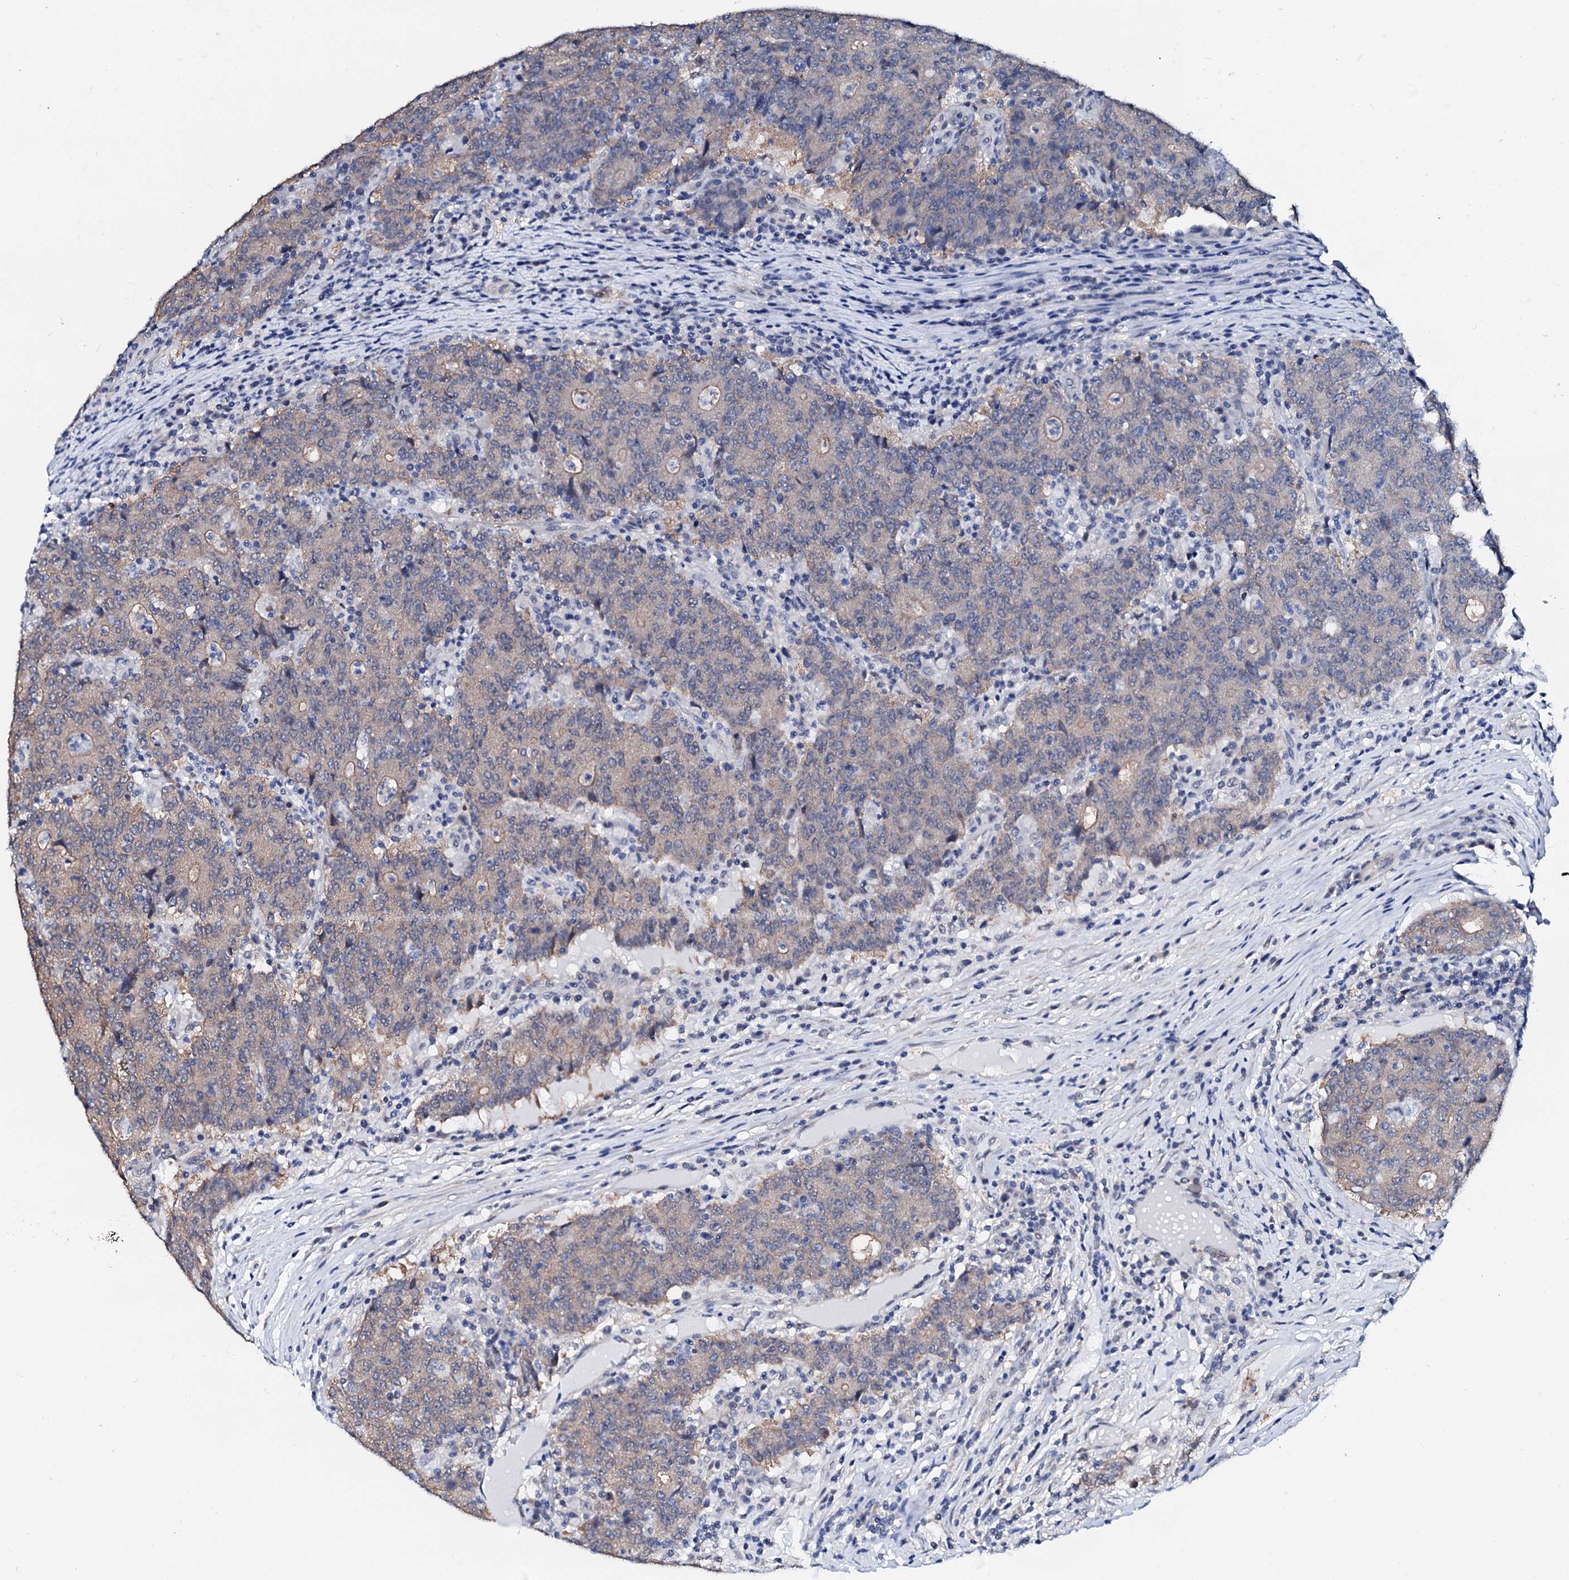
{"staining": {"intensity": "weak", "quantity": "25%-75%", "location": "cytoplasmic/membranous"}, "tissue": "colorectal cancer", "cell_type": "Tumor cells", "image_type": "cancer", "snomed": [{"axis": "morphology", "description": "Adenocarcinoma, NOS"}, {"axis": "topography", "description": "Colon"}], "caption": "There is low levels of weak cytoplasmic/membranous positivity in tumor cells of colorectal cancer, as demonstrated by immunohistochemical staining (brown color).", "gene": "CSN2", "patient": {"sex": "female", "age": 75}}